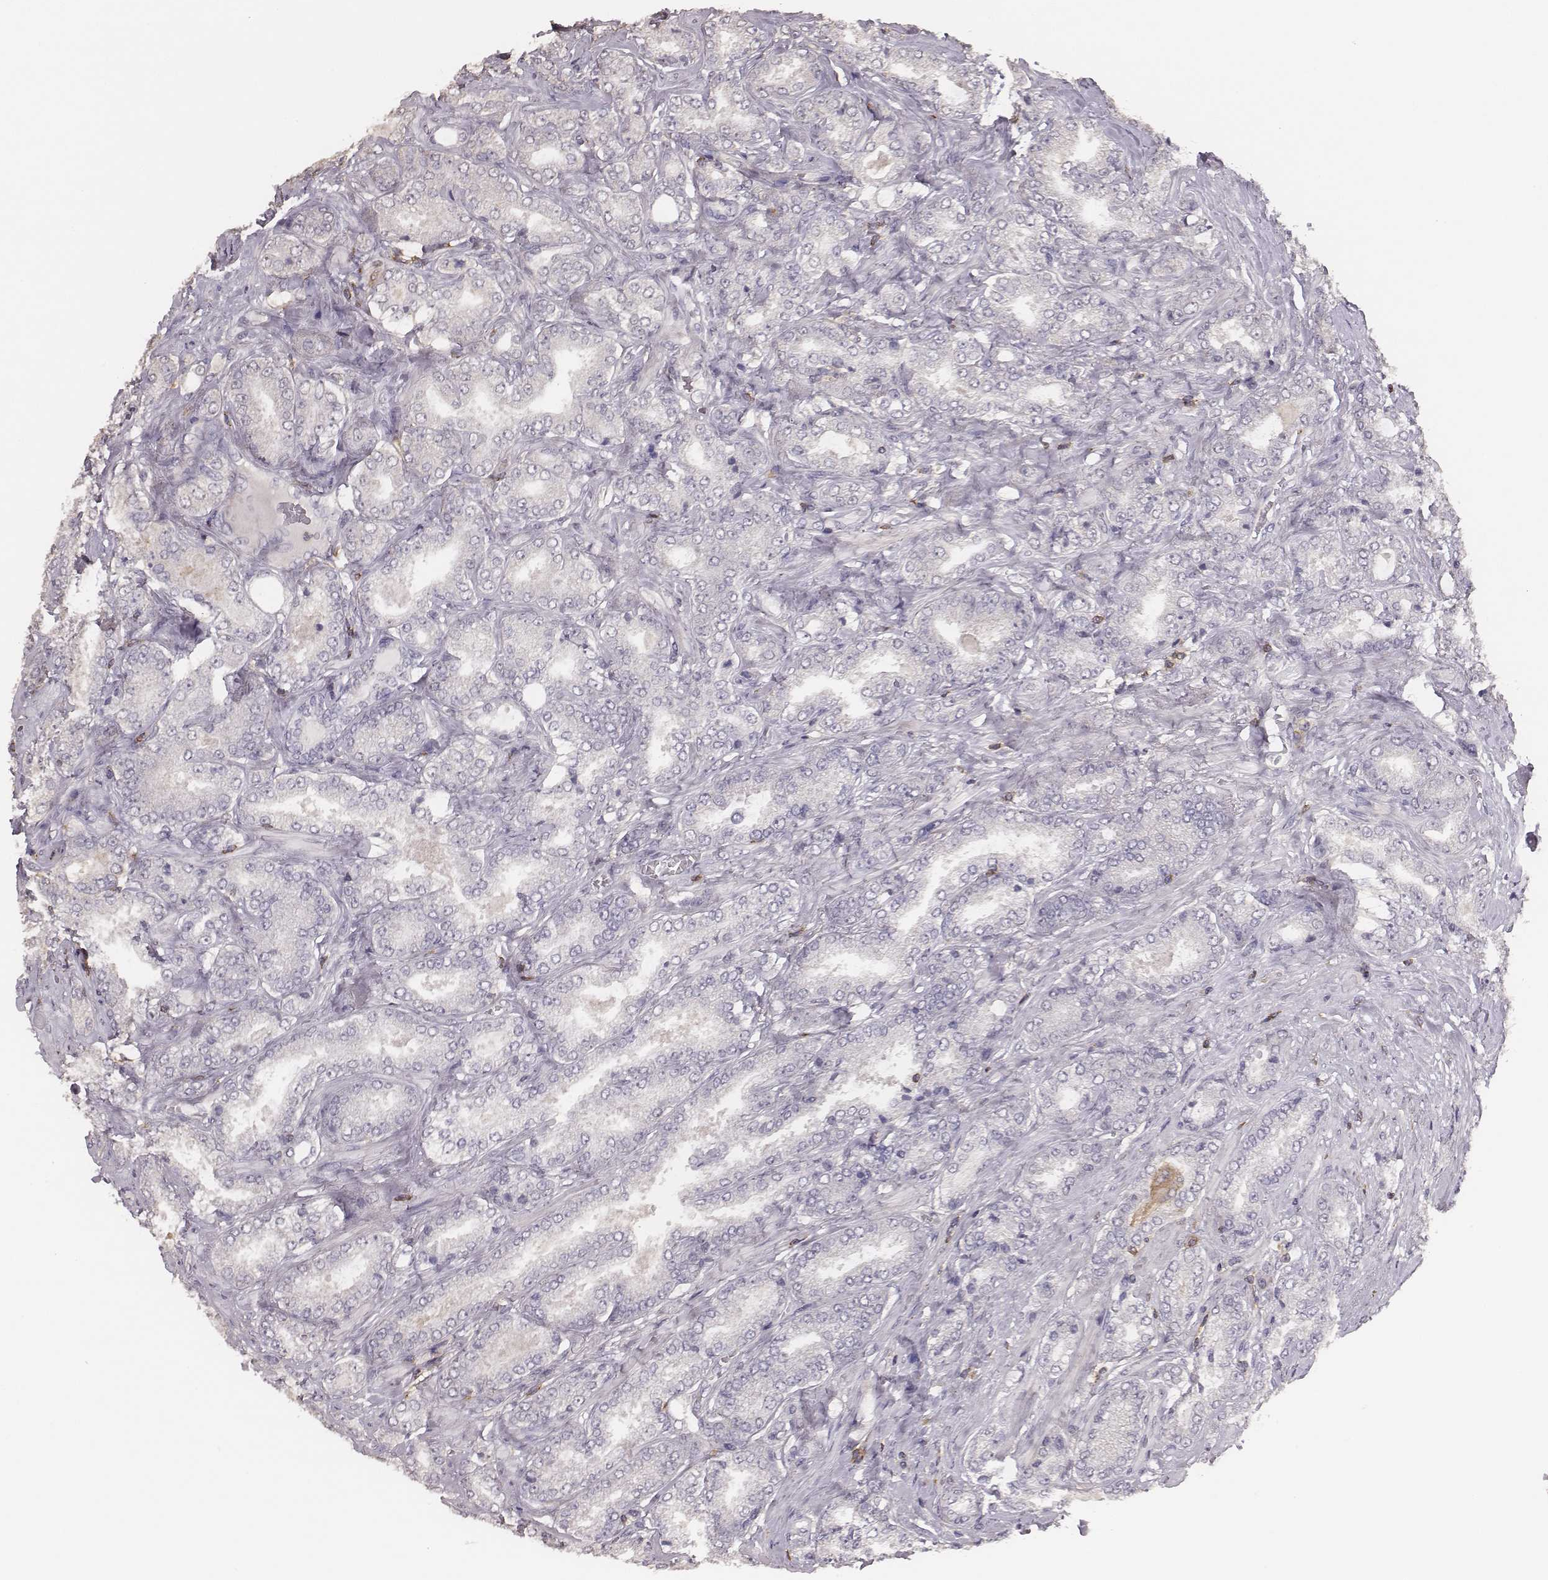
{"staining": {"intensity": "negative", "quantity": "none", "location": "none"}, "tissue": "prostate cancer", "cell_type": "Tumor cells", "image_type": "cancer", "snomed": [{"axis": "morphology", "description": "Adenocarcinoma, NOS"}, {"axis": "topography", "description": "Prostate"}], "caption": "High power microscopy image of an immunohistochemistry photomicrograph of prostate adenocarcinoma, revealing no significant staining in tumor cells.", "gene": "PILRA", "patient": {"sex": "male", "age": 64}}